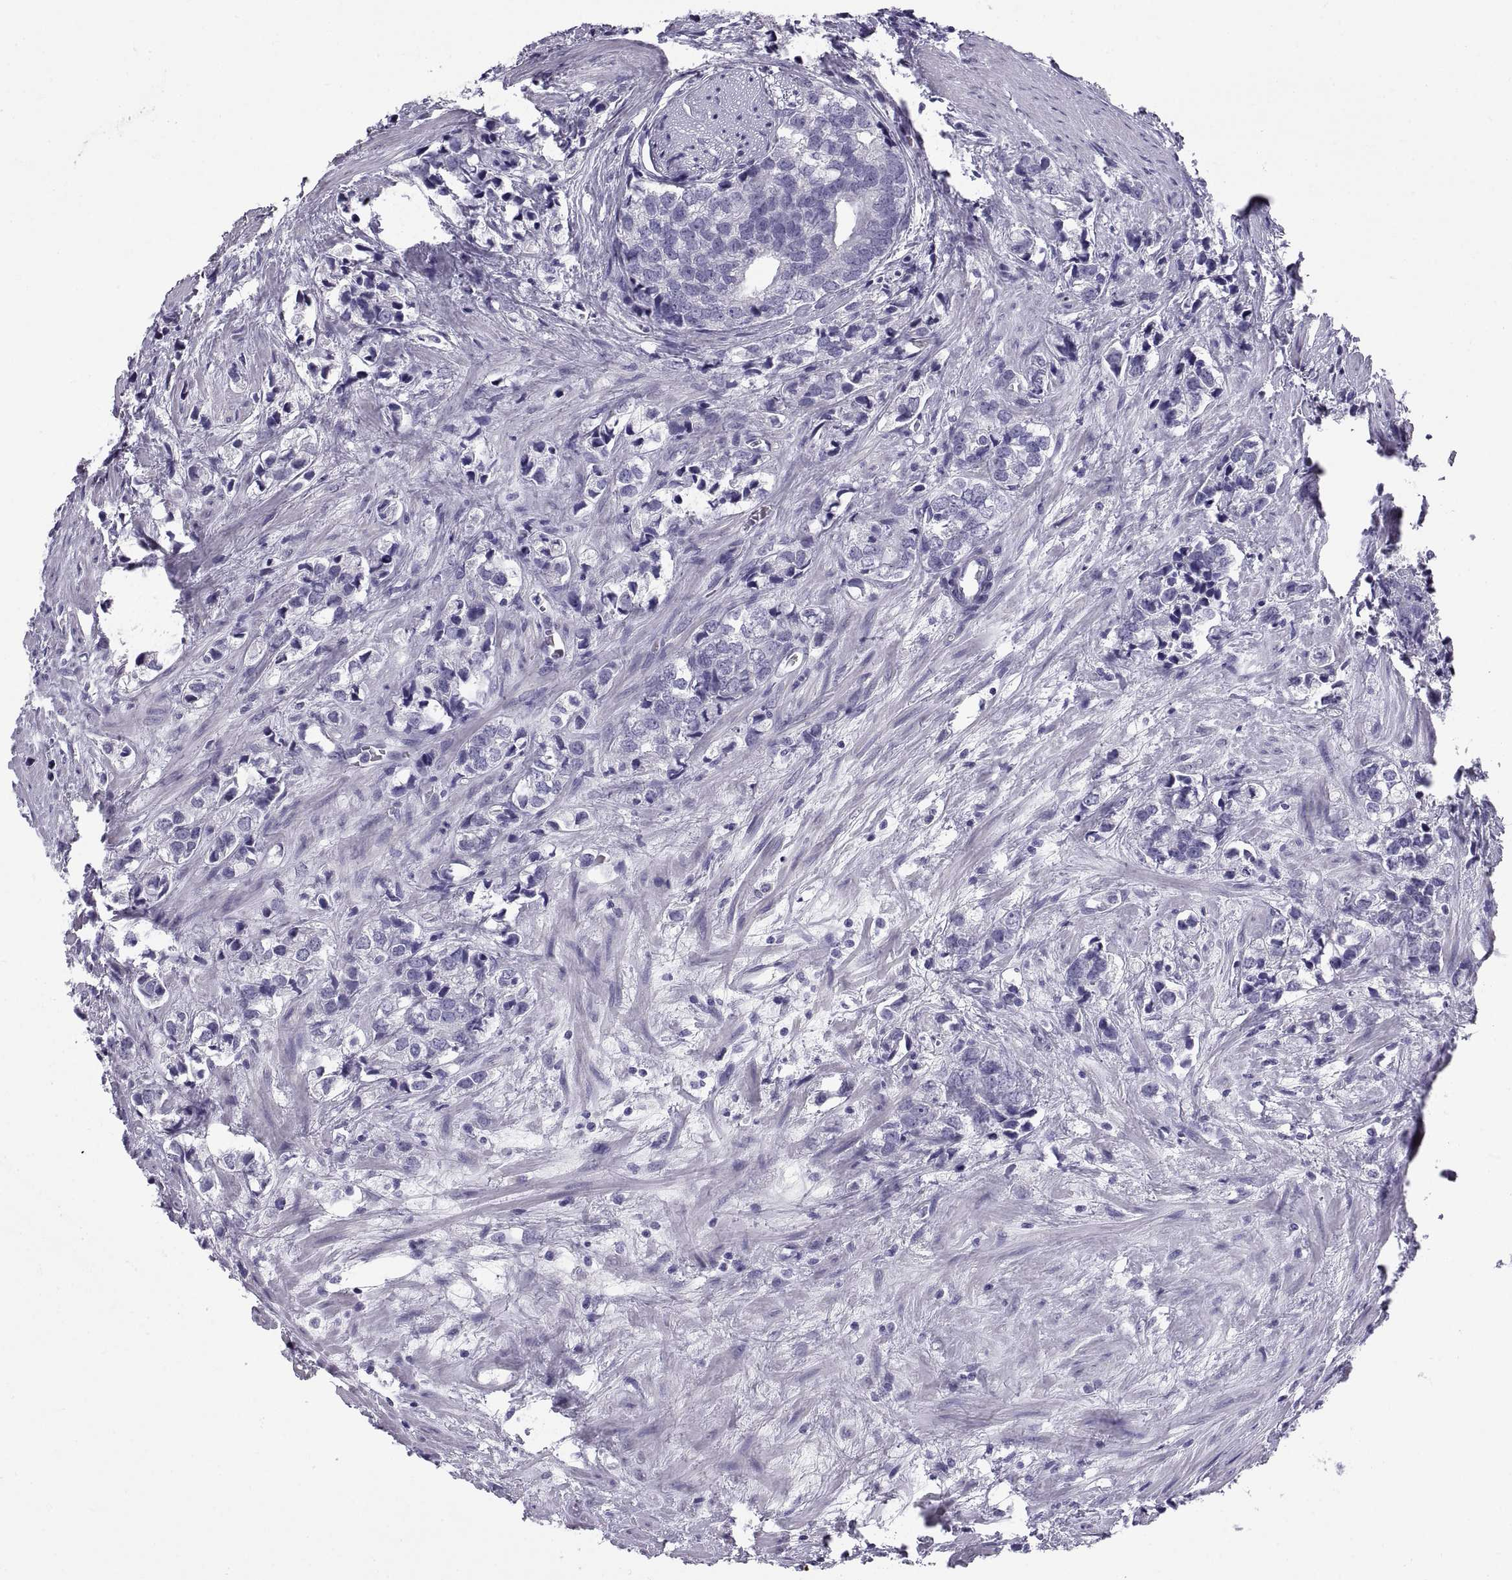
{"staining": {"intensity": "negative", "quantity": "none", "location": "none"}, "tissue": "prostate cancer", "cell_type": "Tumor cells", "image_type": "cancer", "snomed": [{"axis": "morphology", "description": "Adenocarcinoma, NOS"}, {"axis": "topography", "description": "Prostate and seminal vesicle, NOS"}], "caption": "Micrograph shows no significant protein positivity in tumor cells of prostate cancer.", "gene": "CT47A10", "patient": {"sex": "male", "age": 63}}